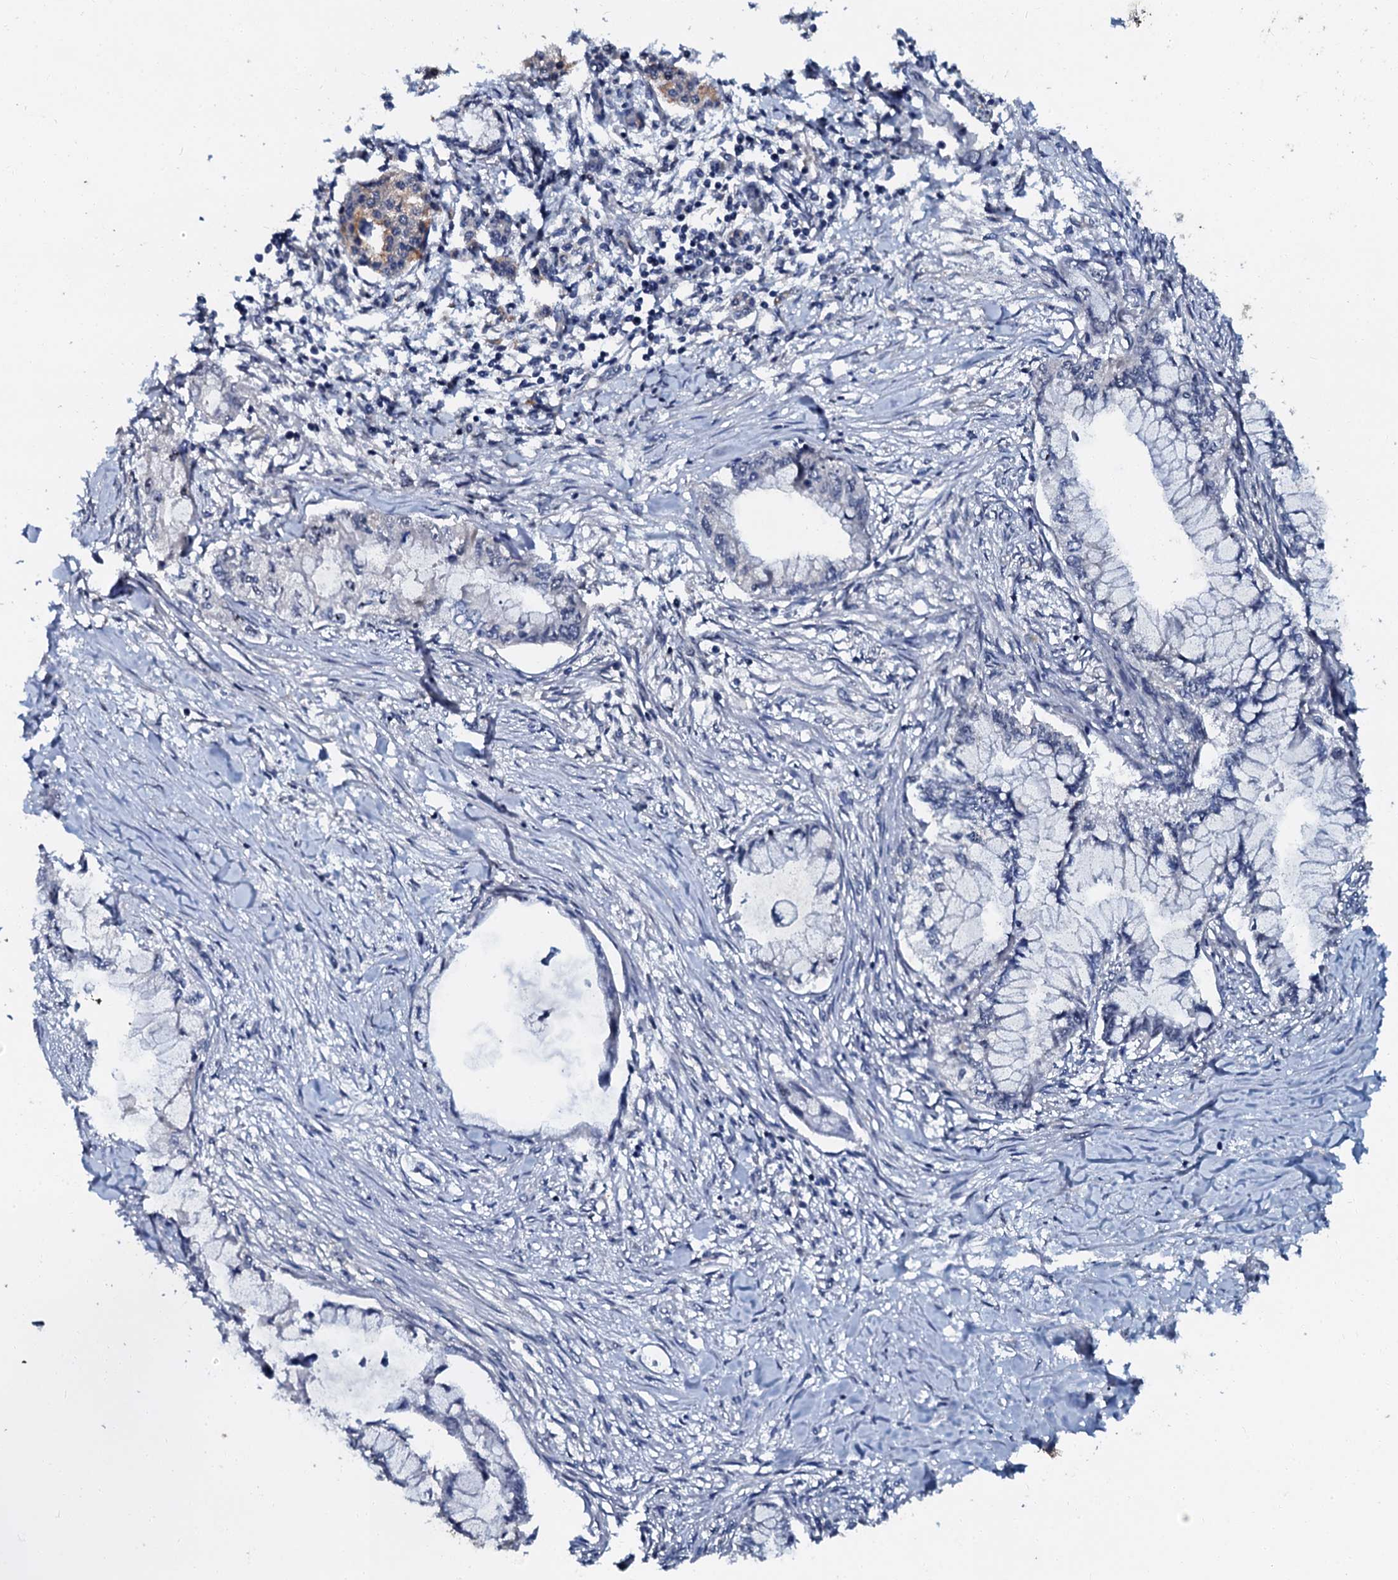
{"staining": {"intensity": "negative", "quantity": "none", "location": "none"}, "tissue": "pancreatic cancer", "cell_type": "Tumor cells", "image_type": "cancer", "snomed": [{"axis": "morphology", "description": "Adenocarcinoma, NOS"}, {"axis": "topography", "description": "Pancreas"}], "caption": "The histopathology image reveals no staining of tumor cells in pancreatic cancer. The staining was performed using DAB (3,3'-diaminobenzidine) to visualize the protein expression in brown, while the nuclei were stained in blue with hematoxylin (Magnification: 20x).", "gene": "N4BP1", "patient": {"sex": "female", "age": 78}}